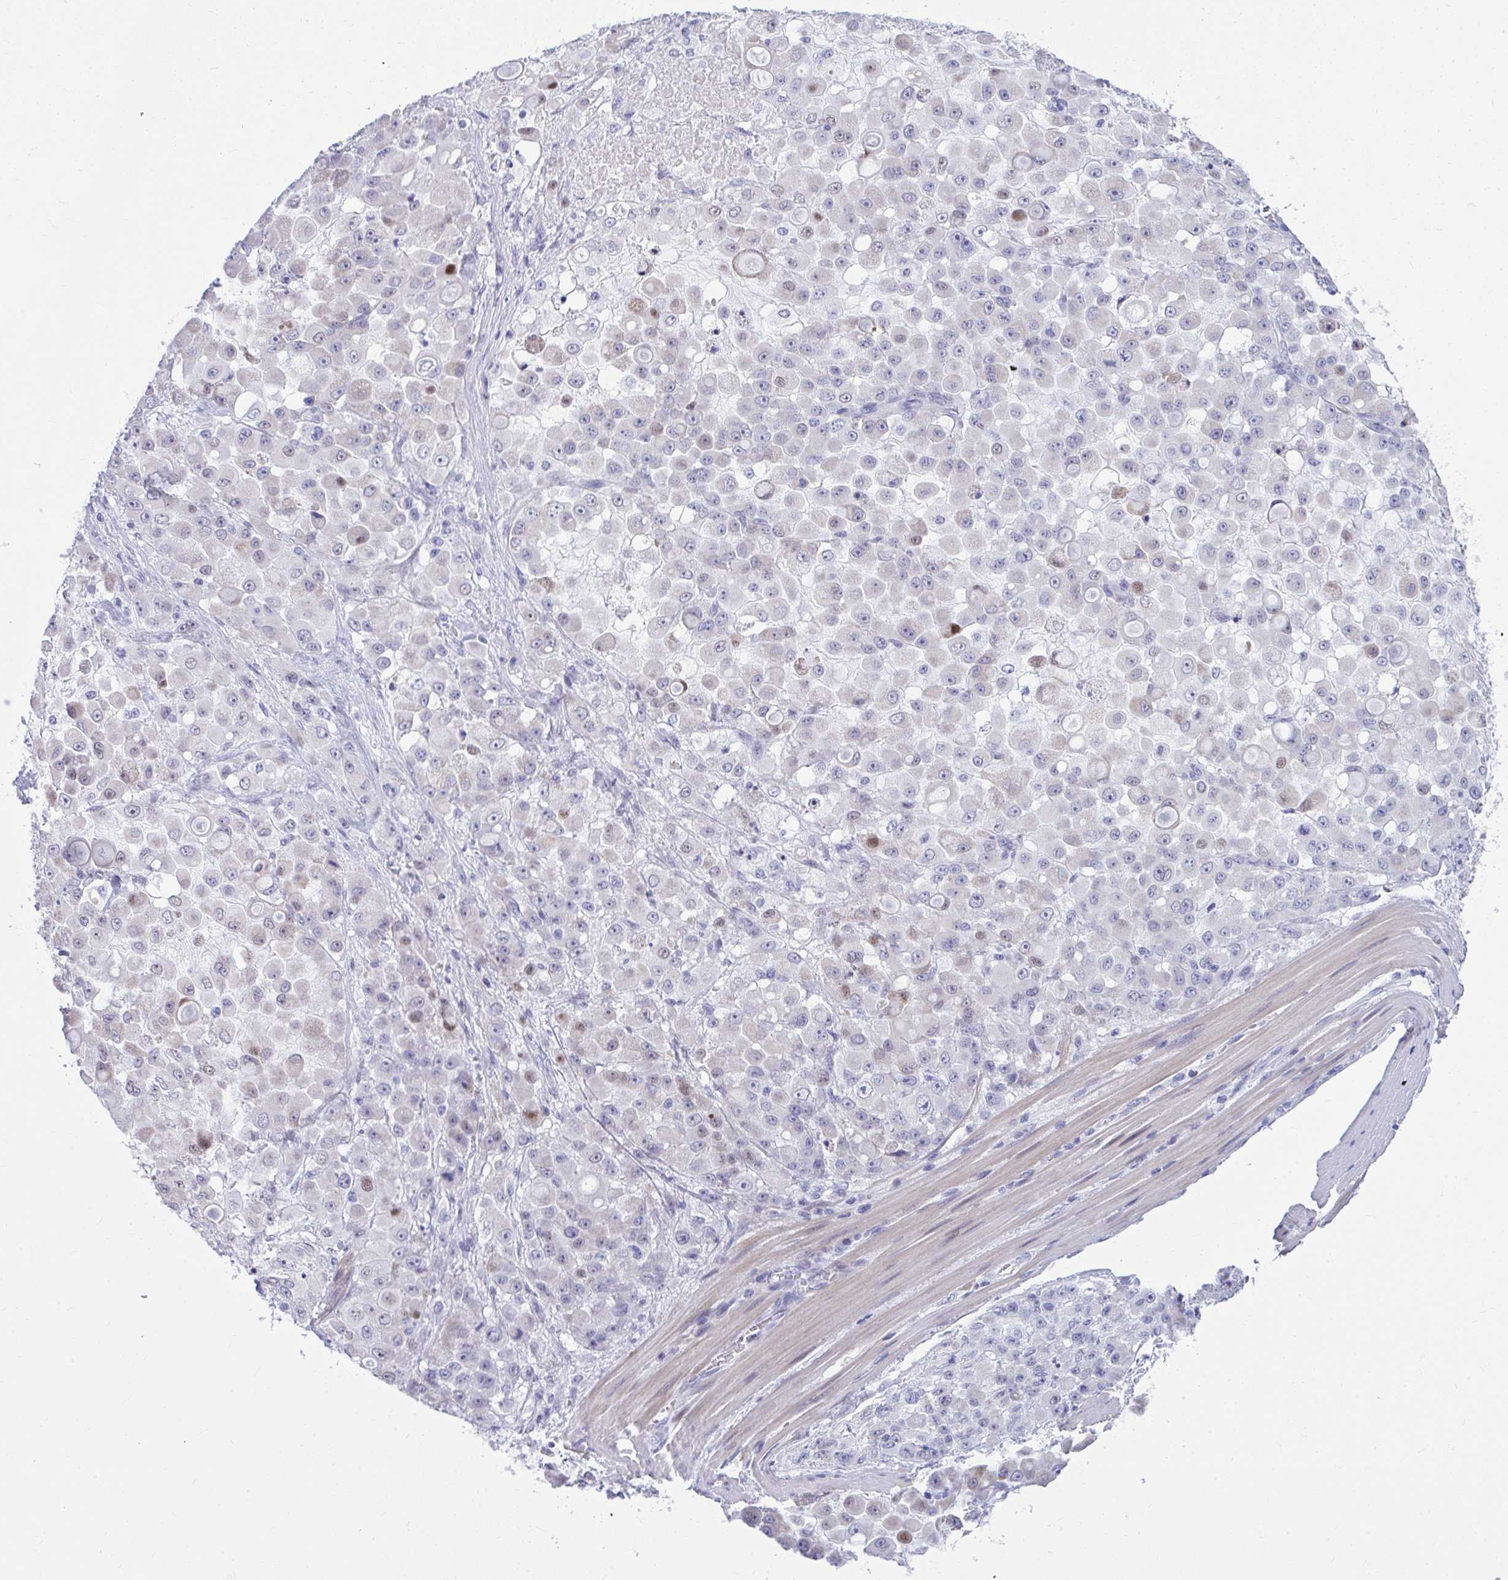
{"staining": {"intensity": "moderate", "quantity": "<25%", "location": "nuclear"}, "tissue": "stomach cancer", "cell_type": "Tumor cells", "image_type": "cancer", "snomed": [{"axis": "morphology", "description": "Adenocarcinoma, NOS"}, {"axis": "topography", "description": "Stomach"}], "caption": "Immunohistochemical staining of adenocarcinoma (stomach) exhibits moderate nuclear protein staining in about <25% of tumor cells.", "gene": "ISL1", "patient": {"sex": "female", "age": 76}}